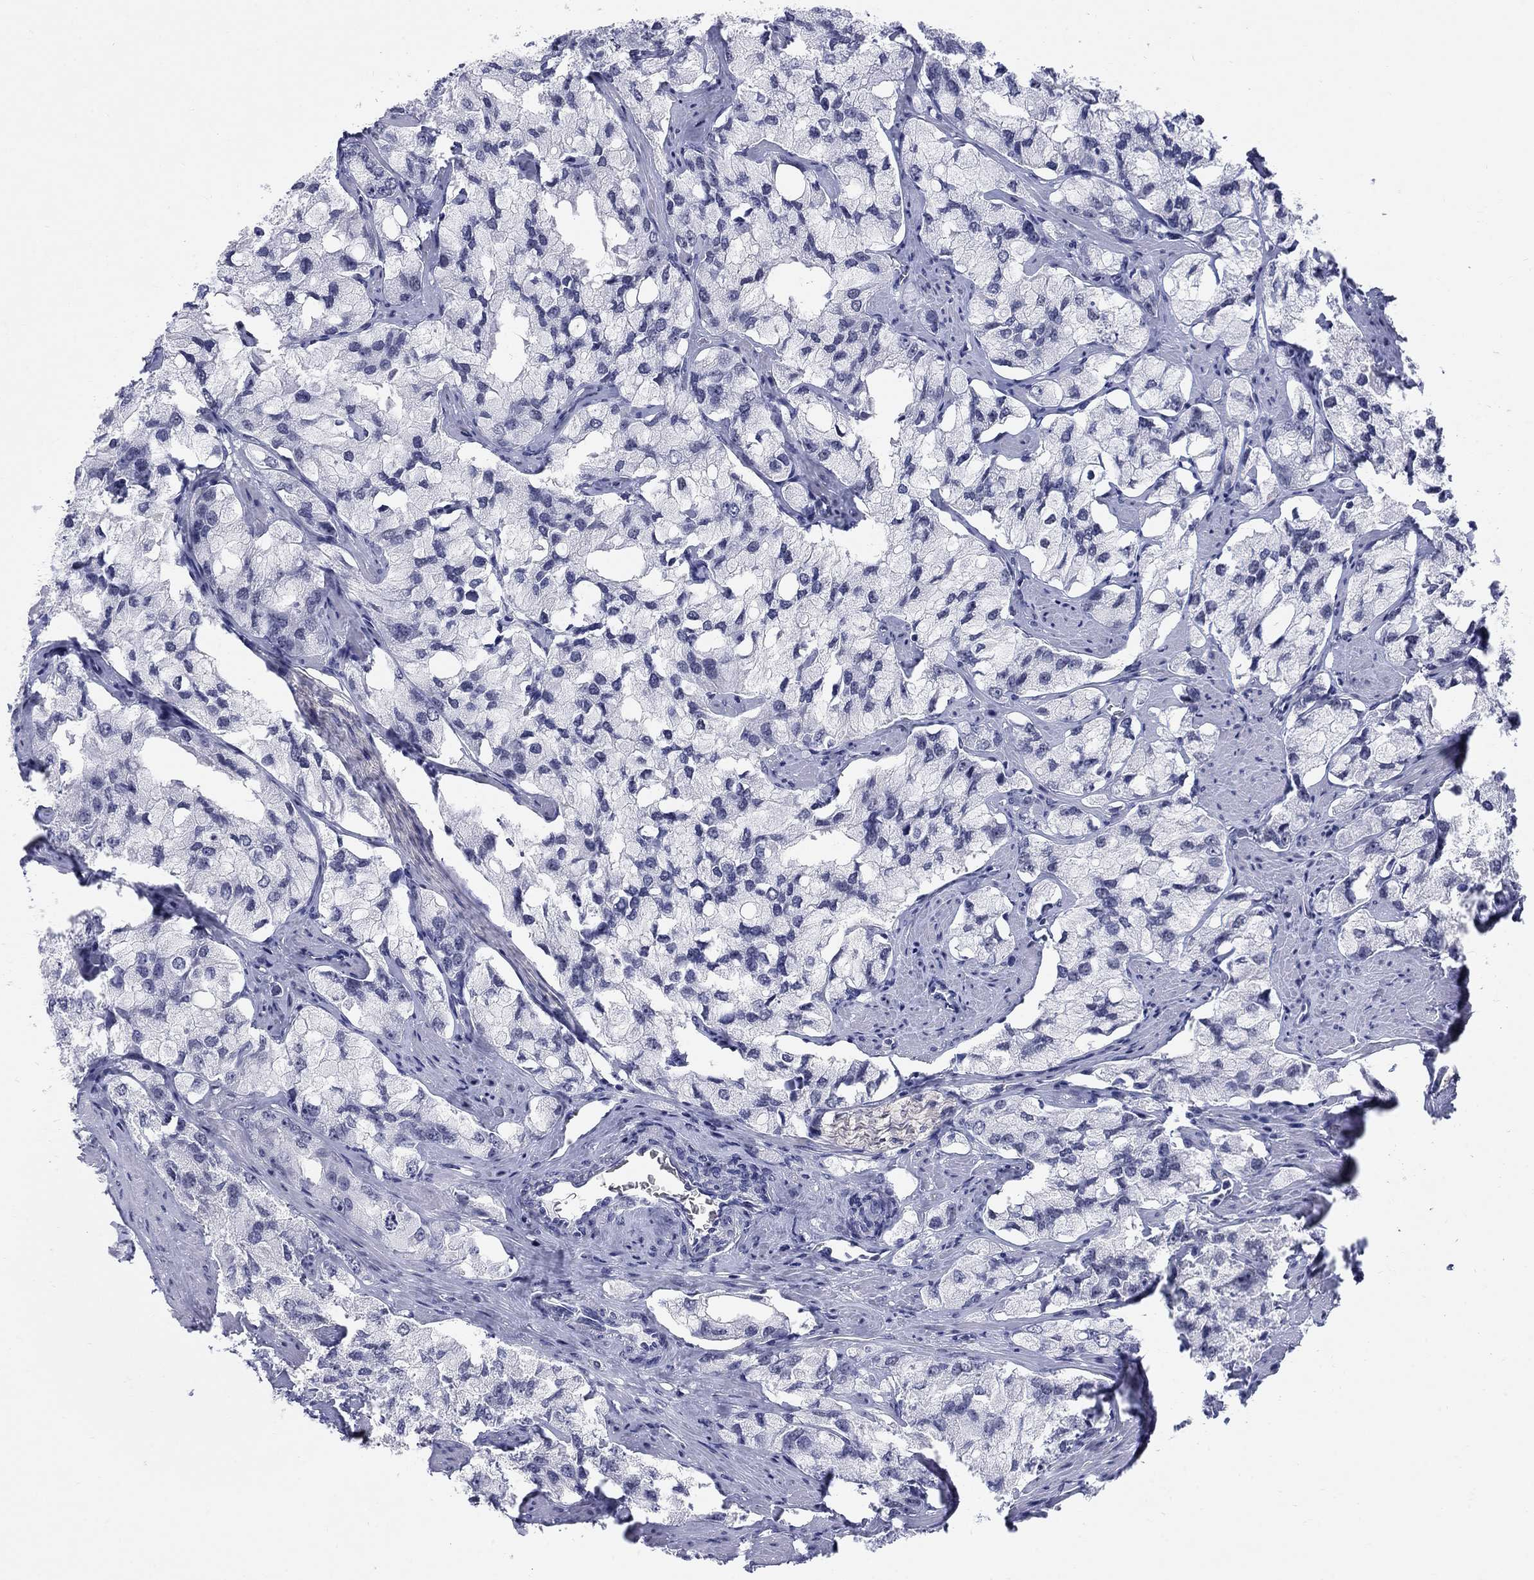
{"staining": {"intensity": "negative", "quantity": "none", "location": "none"}, "tissue": "prostate cancer", "cell_type": "Tumor cells", "image_type": "cancer", "snomed": [{"axis": "morphology", "description": "Adenocarcinoma, NOS"}, {"axis": "topography", "description": "Prostate and seminal vesicle, NOS"}, {"axis": "topography", "description": "Prostate"}], "caption": "This is a micrograph of immunohistochemistry (IHC) staining of prostate adenocarcinoma, which shows no expression in tumor cells.", "gene": "DMTN", "patient": {"sex": "male", "age": 64}}